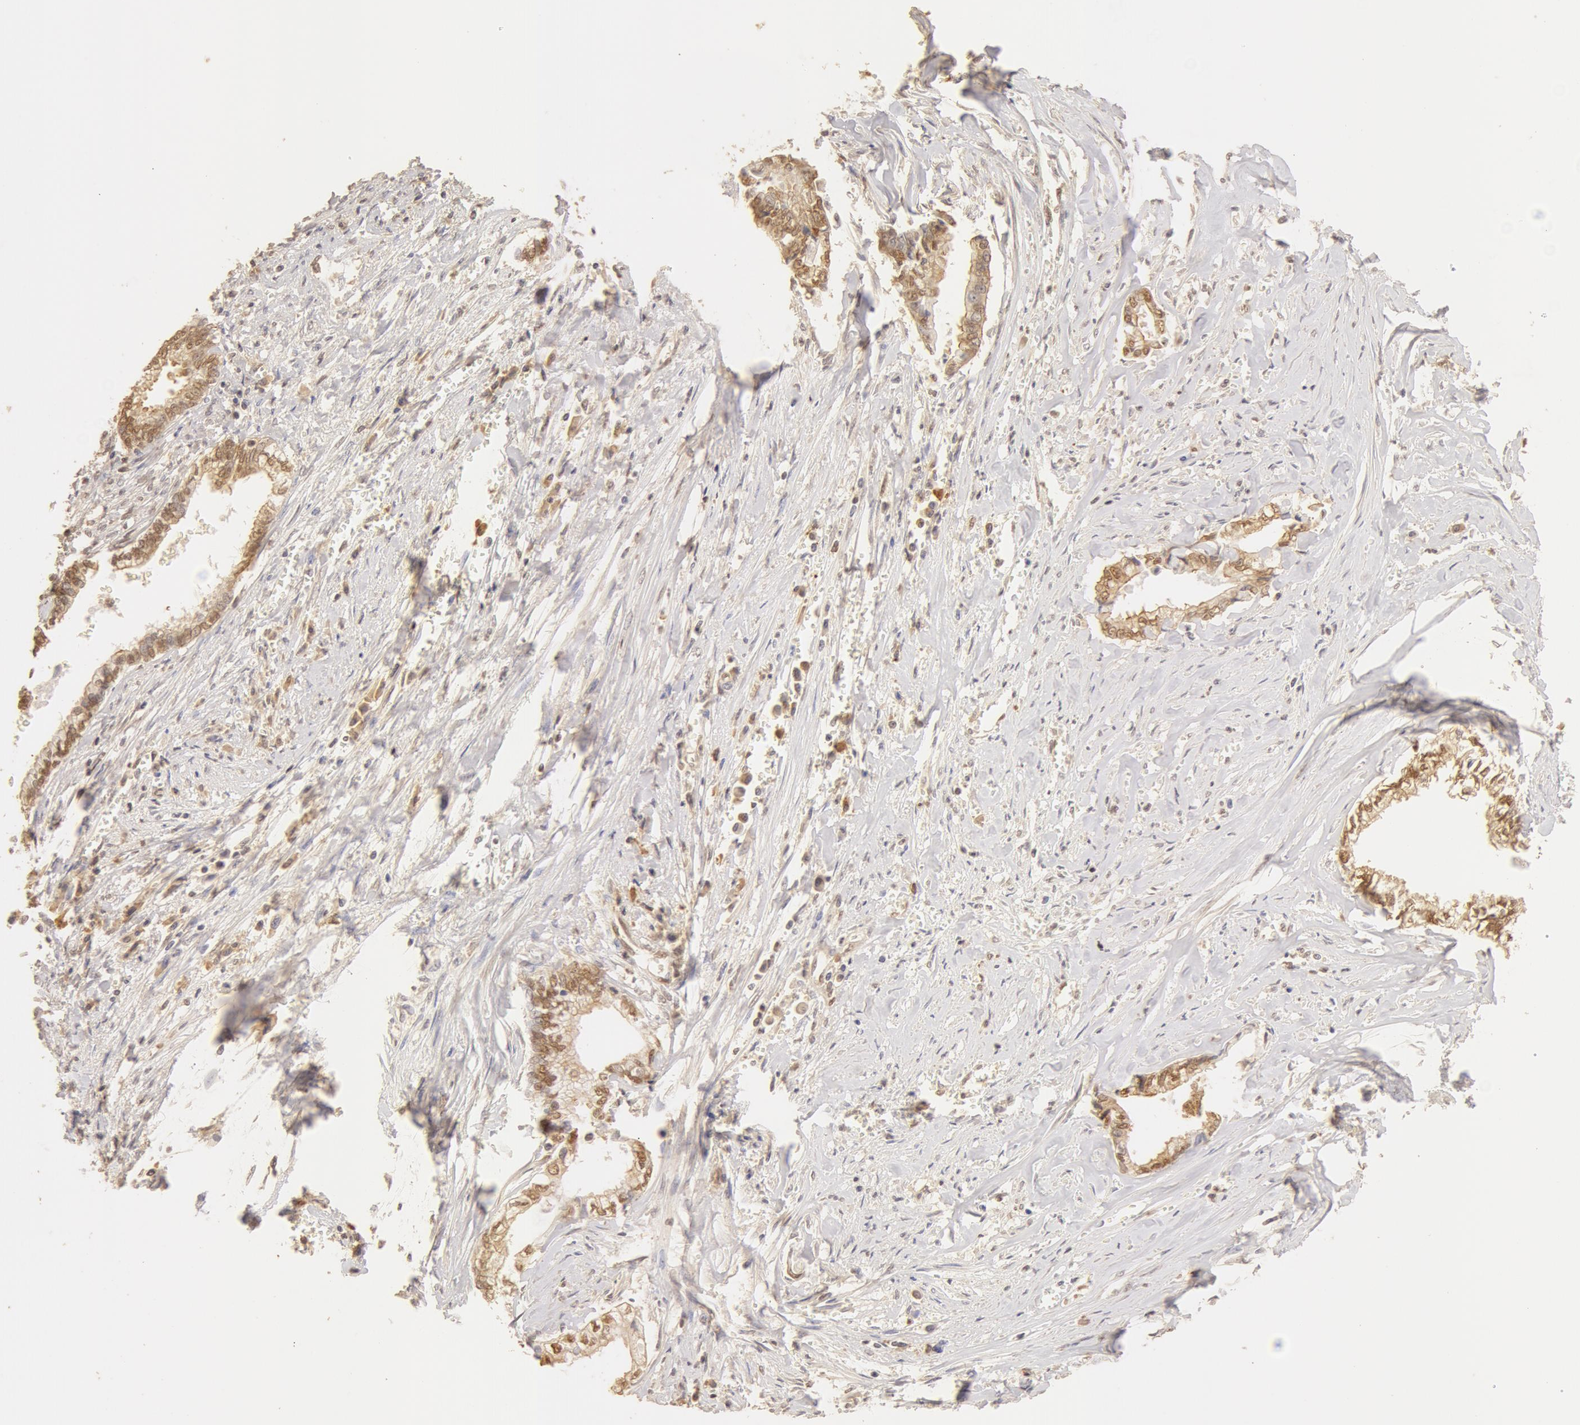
{"staining": {"intensity": "moderate", "quantity": ">75%", "location": "cytoplasmic/membranous,nuclear"}, "tissue": "liver cancer", "cell_type": "Tumor cells", "image_type": "cancer", "snomed": [{"axis": "morphology", "description": "Cholangiocarcinoma"}, {"axis": "topography", "description": "Liver"}], "caption": "Protein staining of cholangiocarcinoma (liver) tissue reveals moderate cytoplasmic/membranous and nuclear expression in approximately >75% of tumor cells.", "gene": "SNRNP70", "patient": {"sex": "male", "age": 57}}